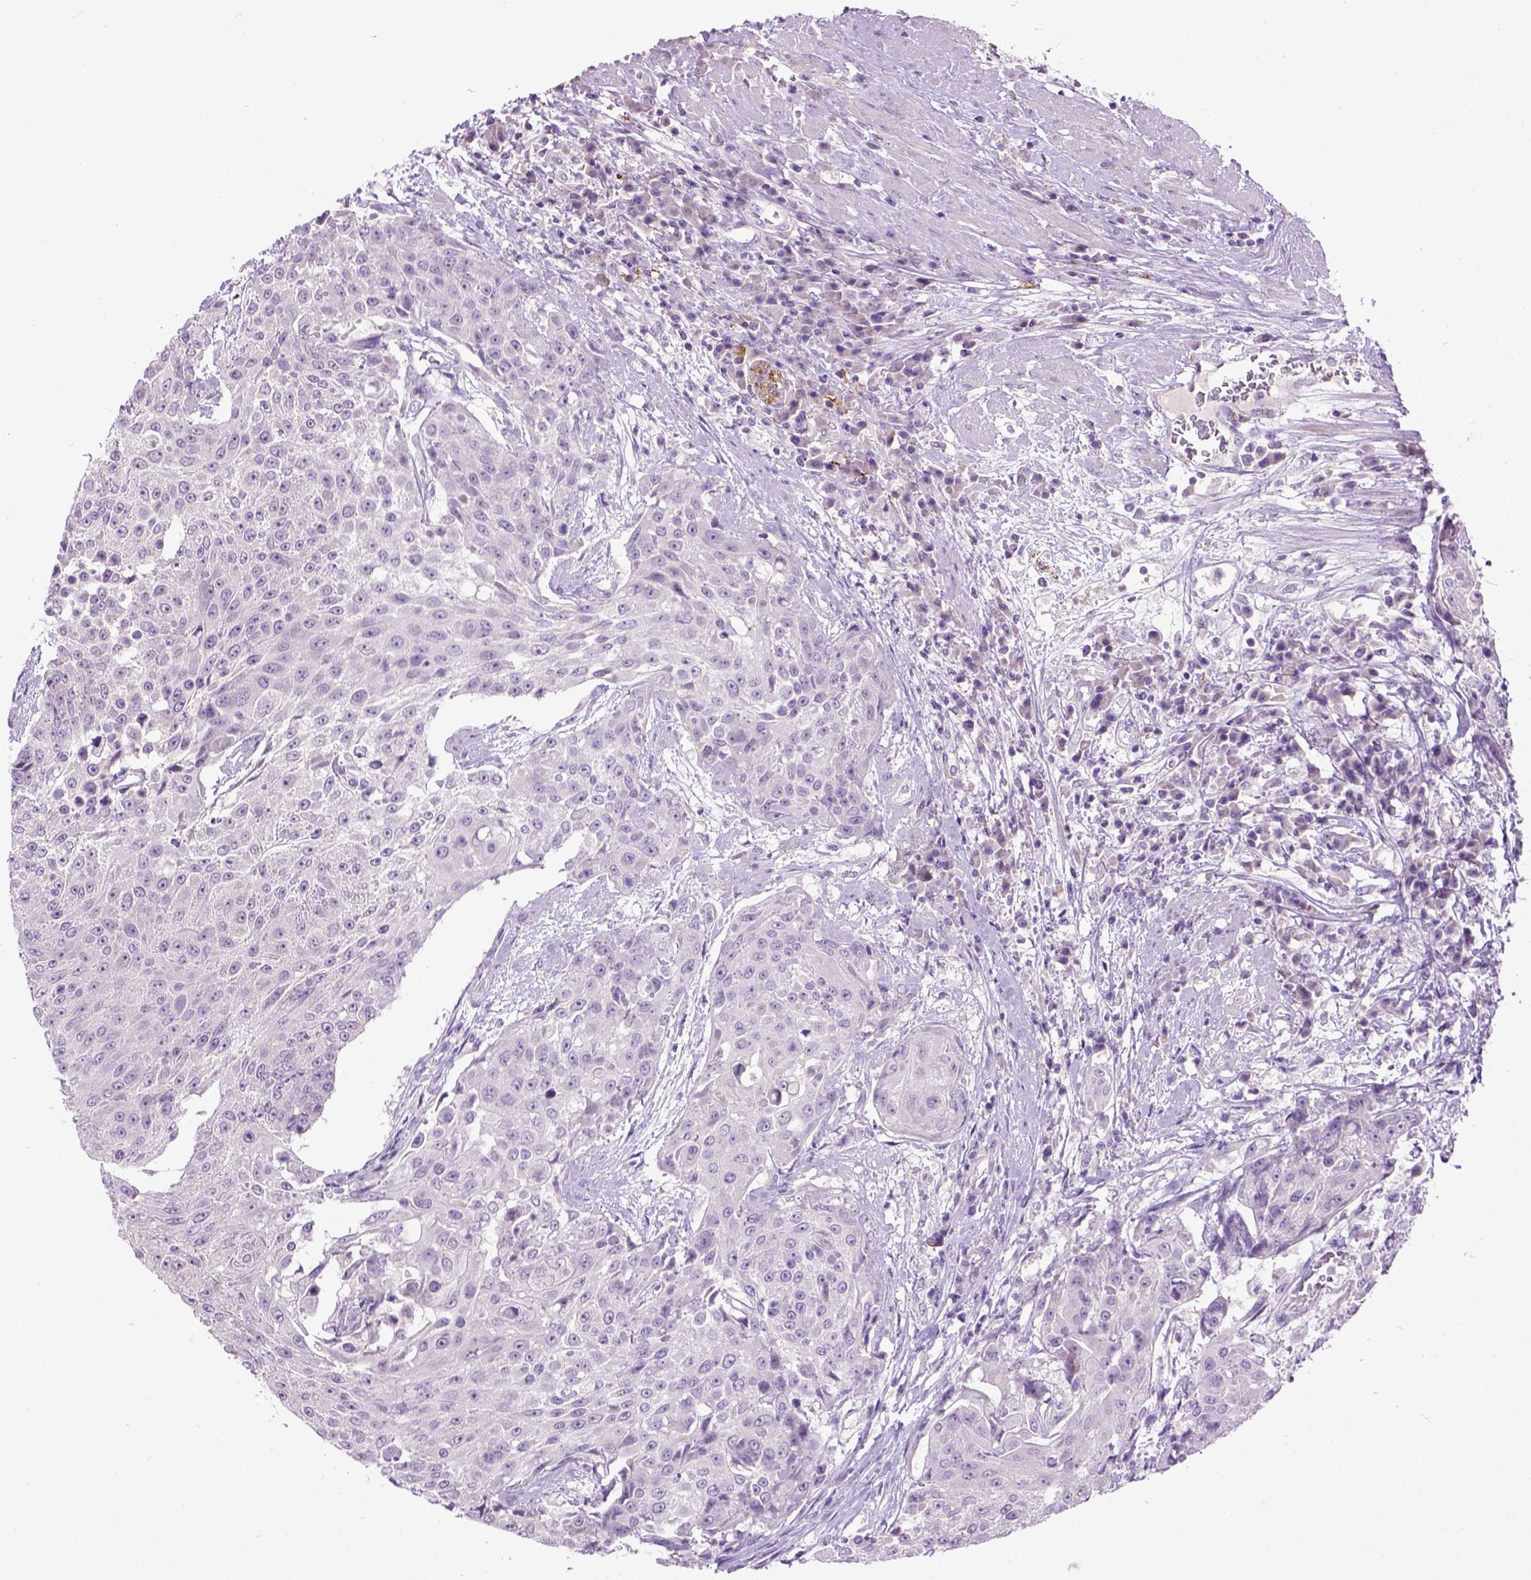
{"staining": {"intensity": "negative", "quantity": "none", "location": "none"}, "tissue": "urothelial cancer", "cell_type": "Tumor cells", "image_type": "cancer", "snomed": [{"axis": "morphology", "description": "Urothelial carcinoma, High grade"}, {"axis": "topography", "description": "Urinary bladder"}], "caption": "IHC photomicrograph of neoplastic tissue: urothelial carcinoma (high-grade) stained with DAB (3,3'-diaminobenzidine) shows no significant protein staining in tumor cells.", "gene": "MAPT", "patient": {"sex": "female", "age": 63}}